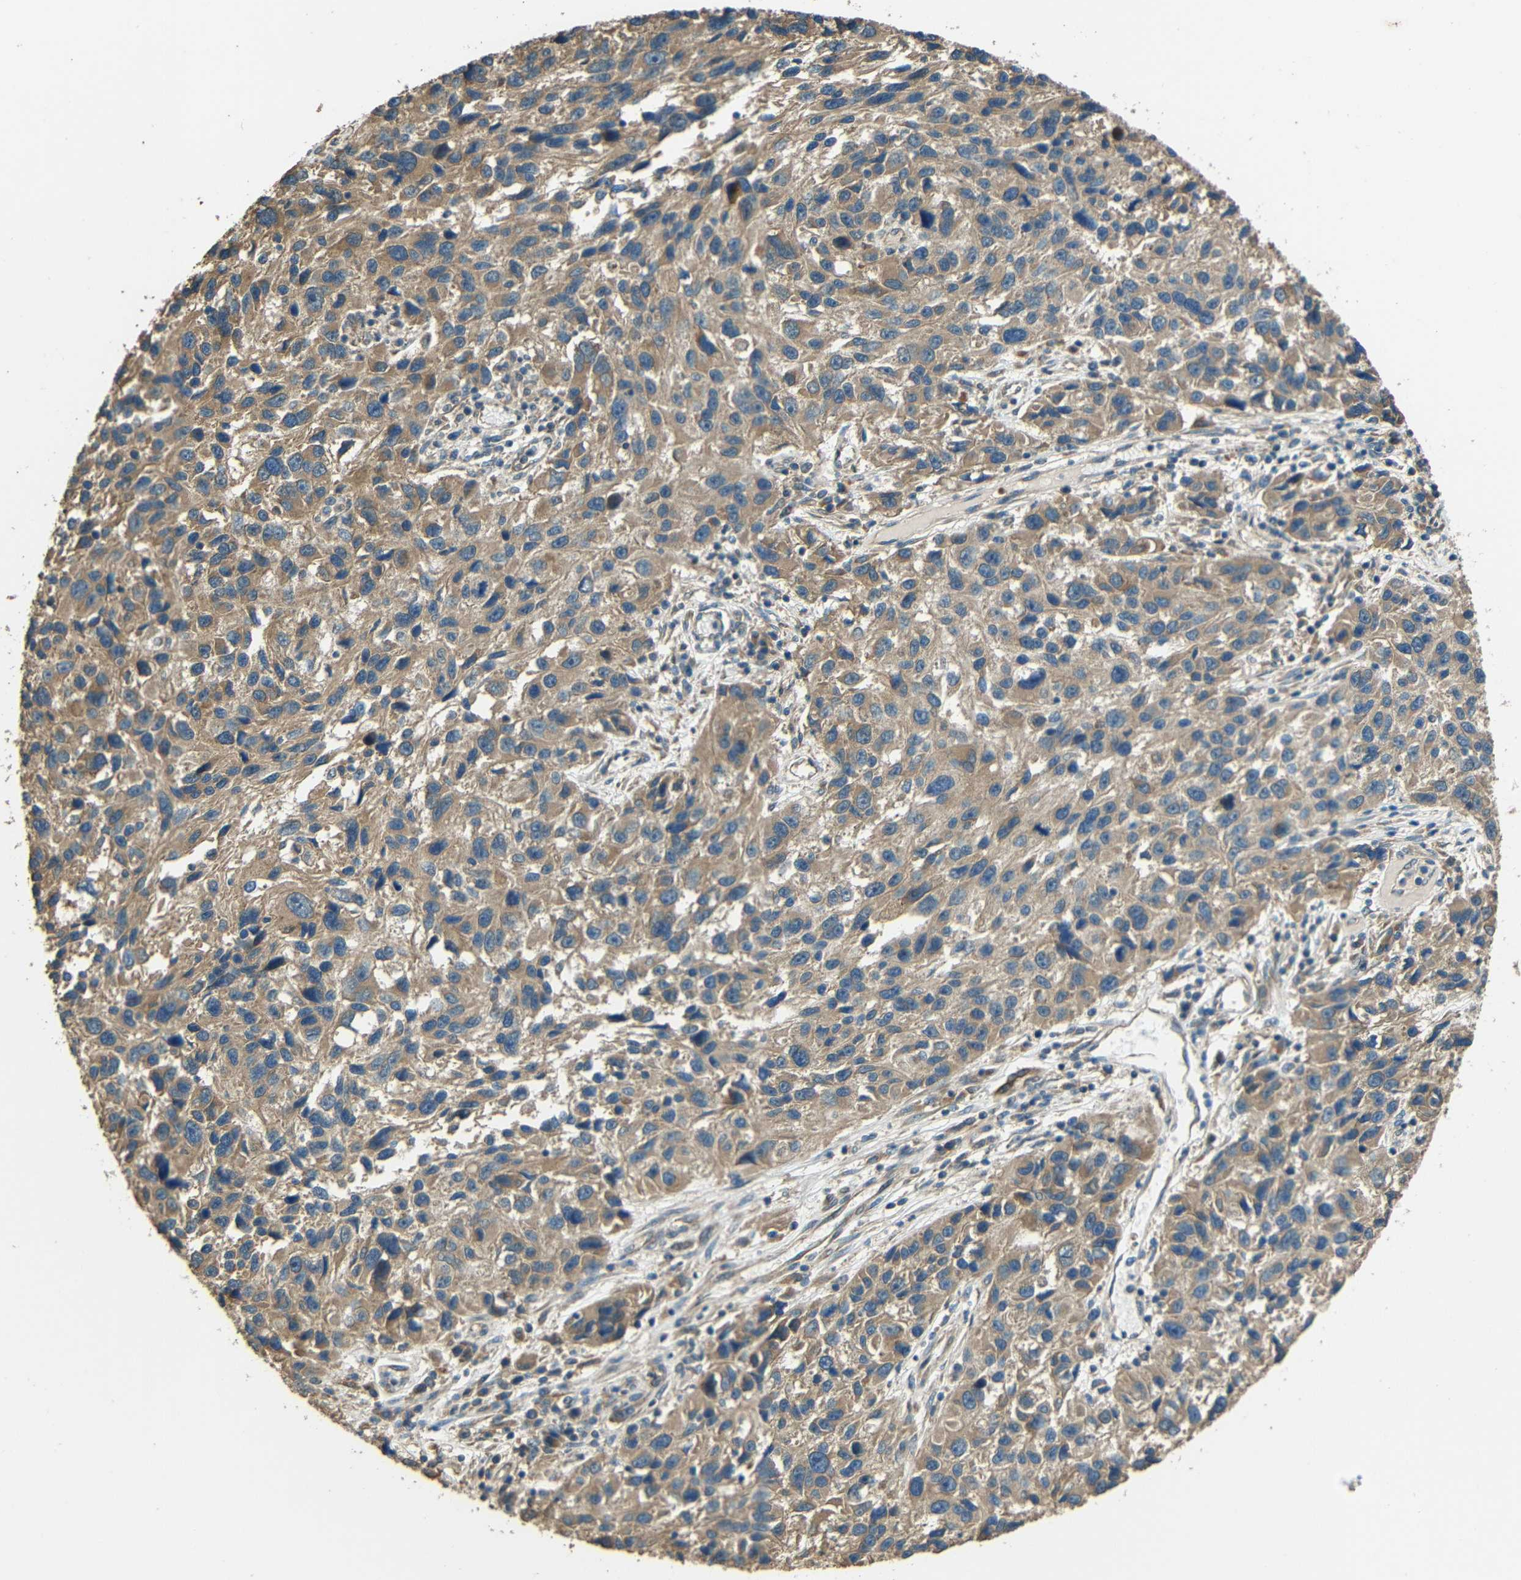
{"staining": {"intensity": "moderate", "quantity": ">75%", "location": "cytoplasmic/membranous"}, "tissue": "melanoma", "cell_type": "Tumor cells", "image_type": "cancer", "snomed": [{"axis": "morphology", "description": "Malignant melanoma, NOS"}, {"axis": "topography", "description": "Skin"}], "caption": "This is an image of IHC staining of melanoma, which shows moderate positivity in the cytoplasmic/membranous of tumor cells.", "gene": "ACACA", "patient": {"sex": "male", "age": 53}}